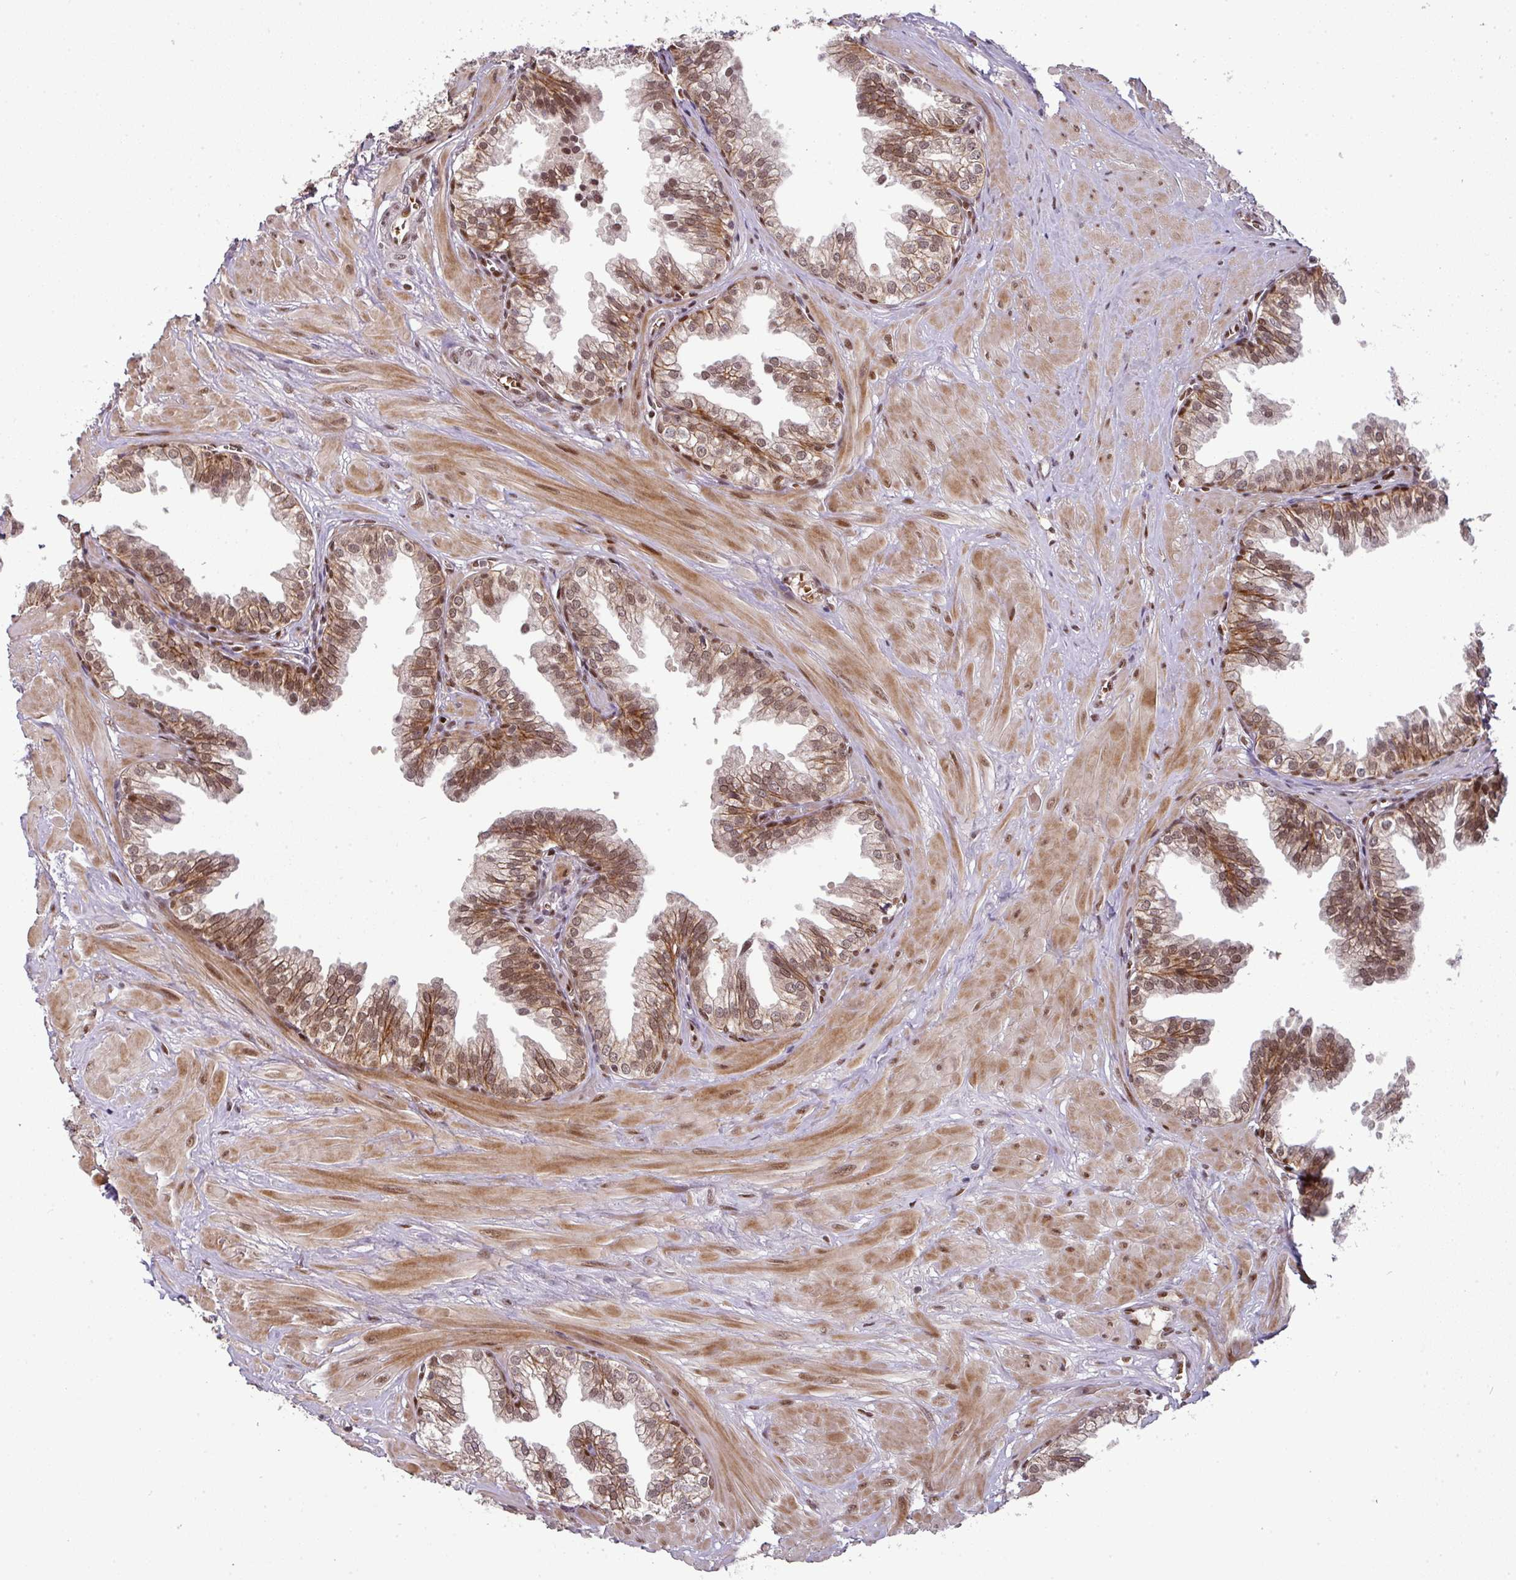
{"staining": {"intensity": "strong", "quantity": "25%-75%", "location": "cytoplasmic/membranous,nuclear"}, "tissue": "prostate", "cell_type": "Glandular cells", "image_type": "normal", "snomed": [{"axis": "morphology", "description": "Normal tissue, NOS"}, {"axis": "topography", "description": "Prostate"}, {"axis": "topography", "description": "Peripheral nerve tissue"}], "caption": "Protein staining exhibits strong cytoplasmic/membranous,nuclear positivity in about 25%-75% of glandular cells in unremarkable prostate. (Brightfield microscopy of DAB IHC at high magnification).", "gene": "CIC", "patient": {"sex": "male", "age": 55}}